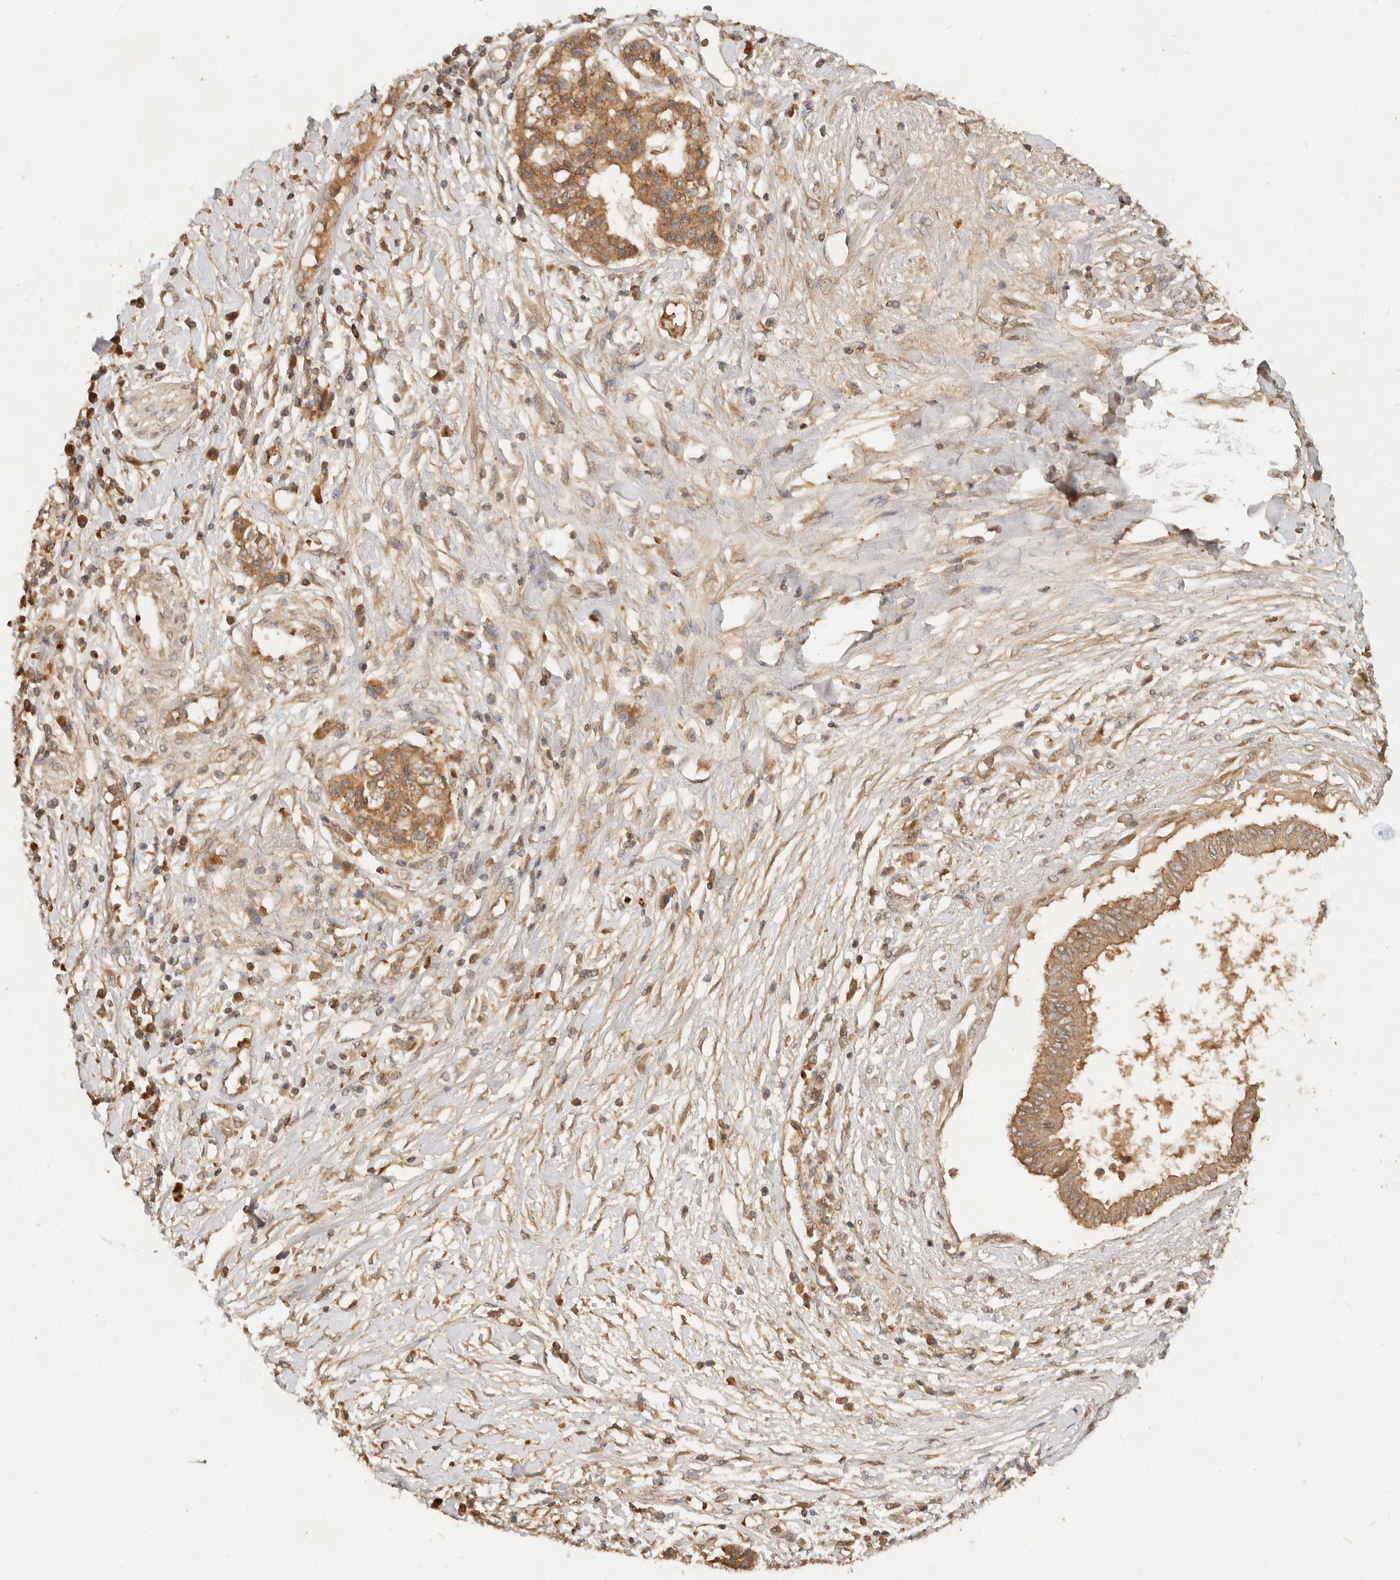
{"staining": {"intensity": "moderate", "quantity": ">75%", "location": "cytoplasmic/membranous"}, "tissue": "pancreatic cancer", "cell_type": "Tumor cells", "image_type": "cancer", "snomed": [{"axis": "morphology", "description": "Adenocarcinoma, NOS"}, {"axis": "topography", "description": "Pancreas"}], "caption": "Immunohistochemistry (DAB) staining of adenocarcinoma (pancreatic) reveals moderate cytoplasmic/membranous protein expression in about >75% of tumor cells. Using DAB (3,3'-diaminobenzidine) (brown) and hematoxylin (blue) stains, captured at high magnification using brightfield microscopy.", "gene": "FREM2", "patient": {"sex": "female", "age": 56}}